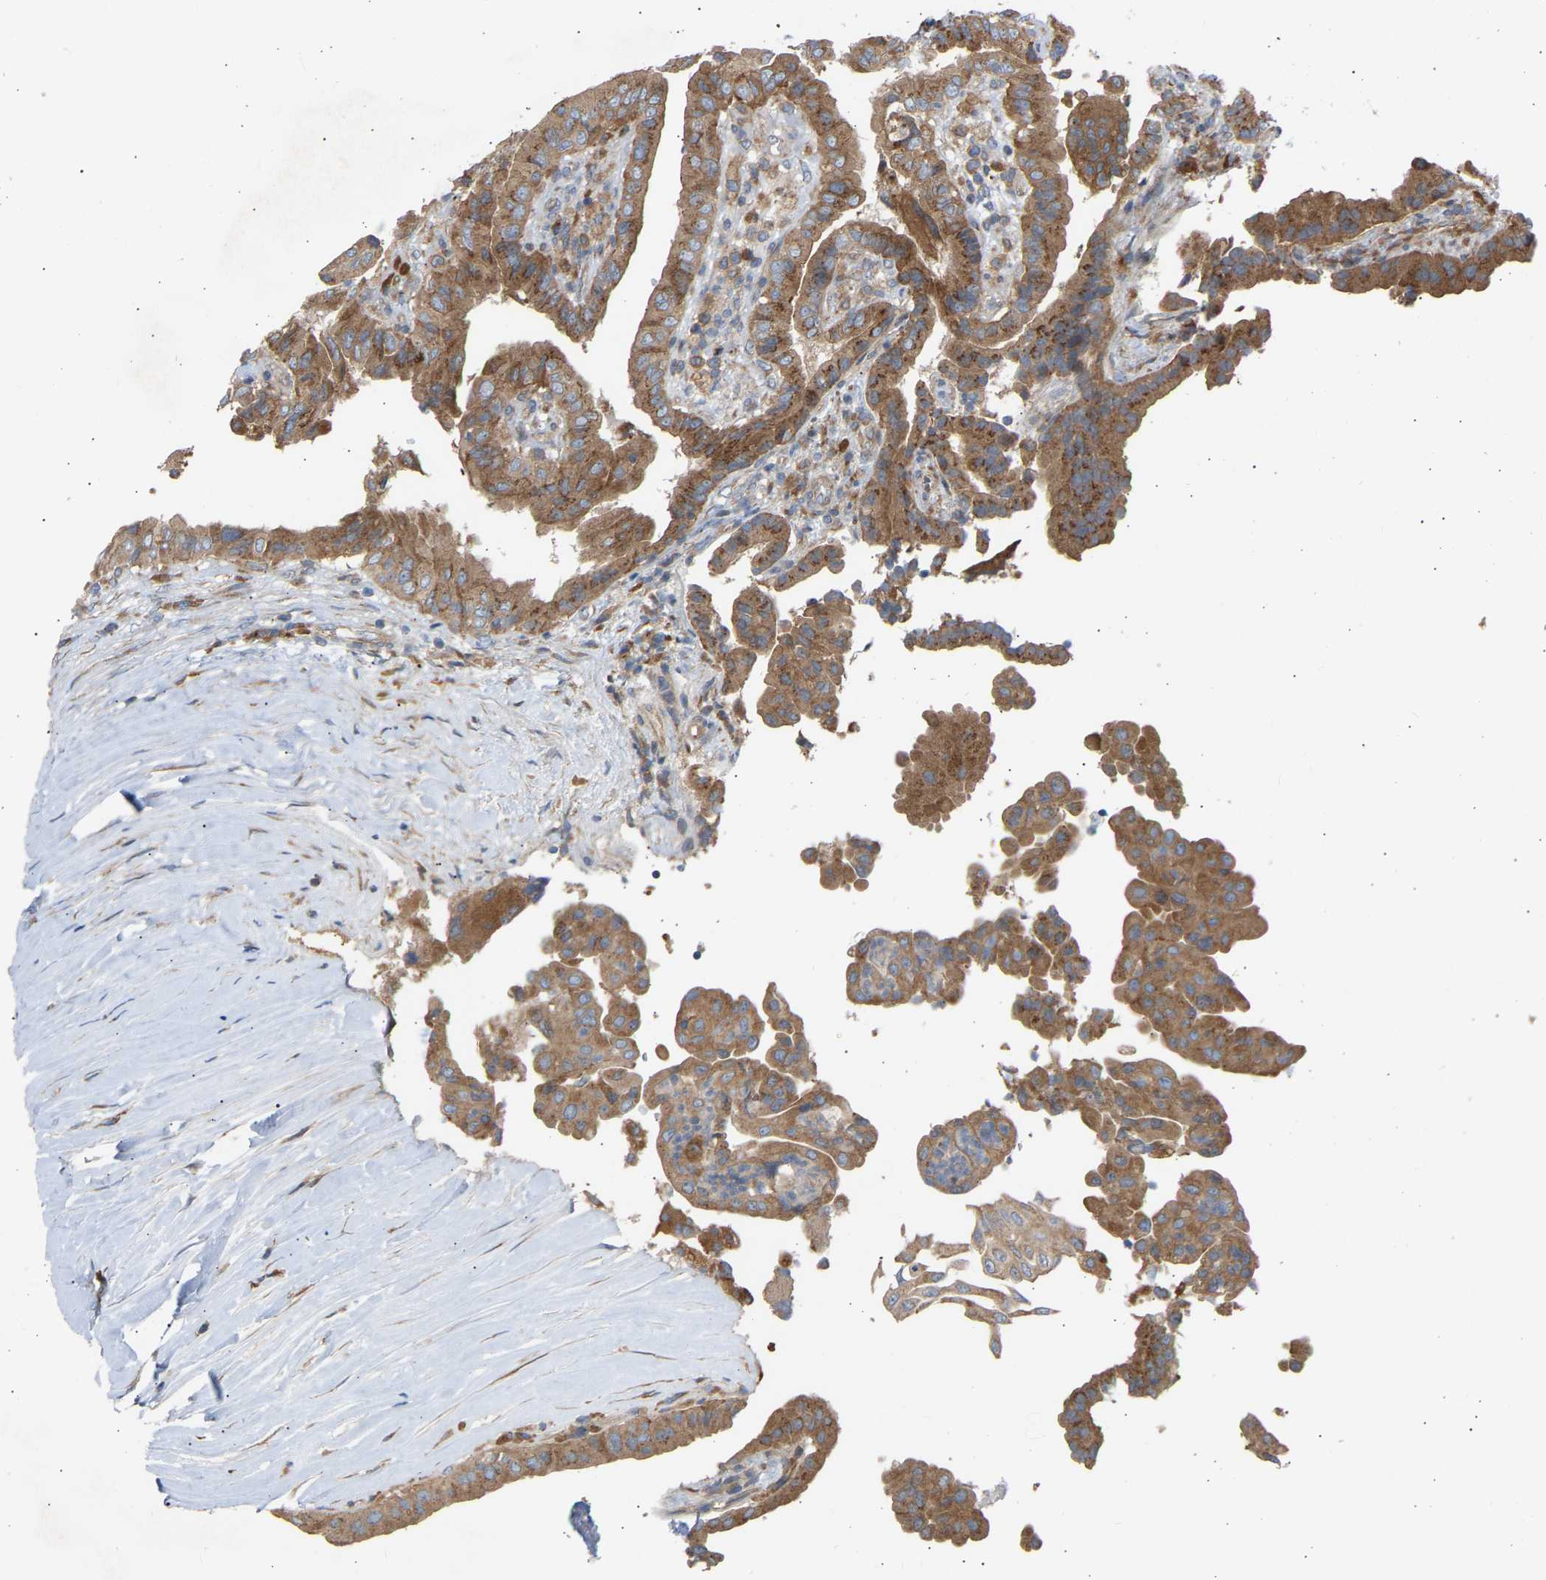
{"staining": {"intensity": "moderate", "quantity": ">75%", "location": "cytoplasmic/membranous"}, "tissue": "thyroid cancer", "cell_type": "Tumor cells", "image_type": "cancer", "snomed": [{"axis": "morphology", "description": "Papillary adenocarcinoma, NOS"}, {"axis": "topography", "description": "Thyroid gland"}], "caption": "Thyroid cancer stained for a protein (brown) exhibits moderate cytoplasmic/membranous positive positivity in about >75% of tumor cells.", "gene": "GCN1", "patient": {"sex": "male", "age": 33}}